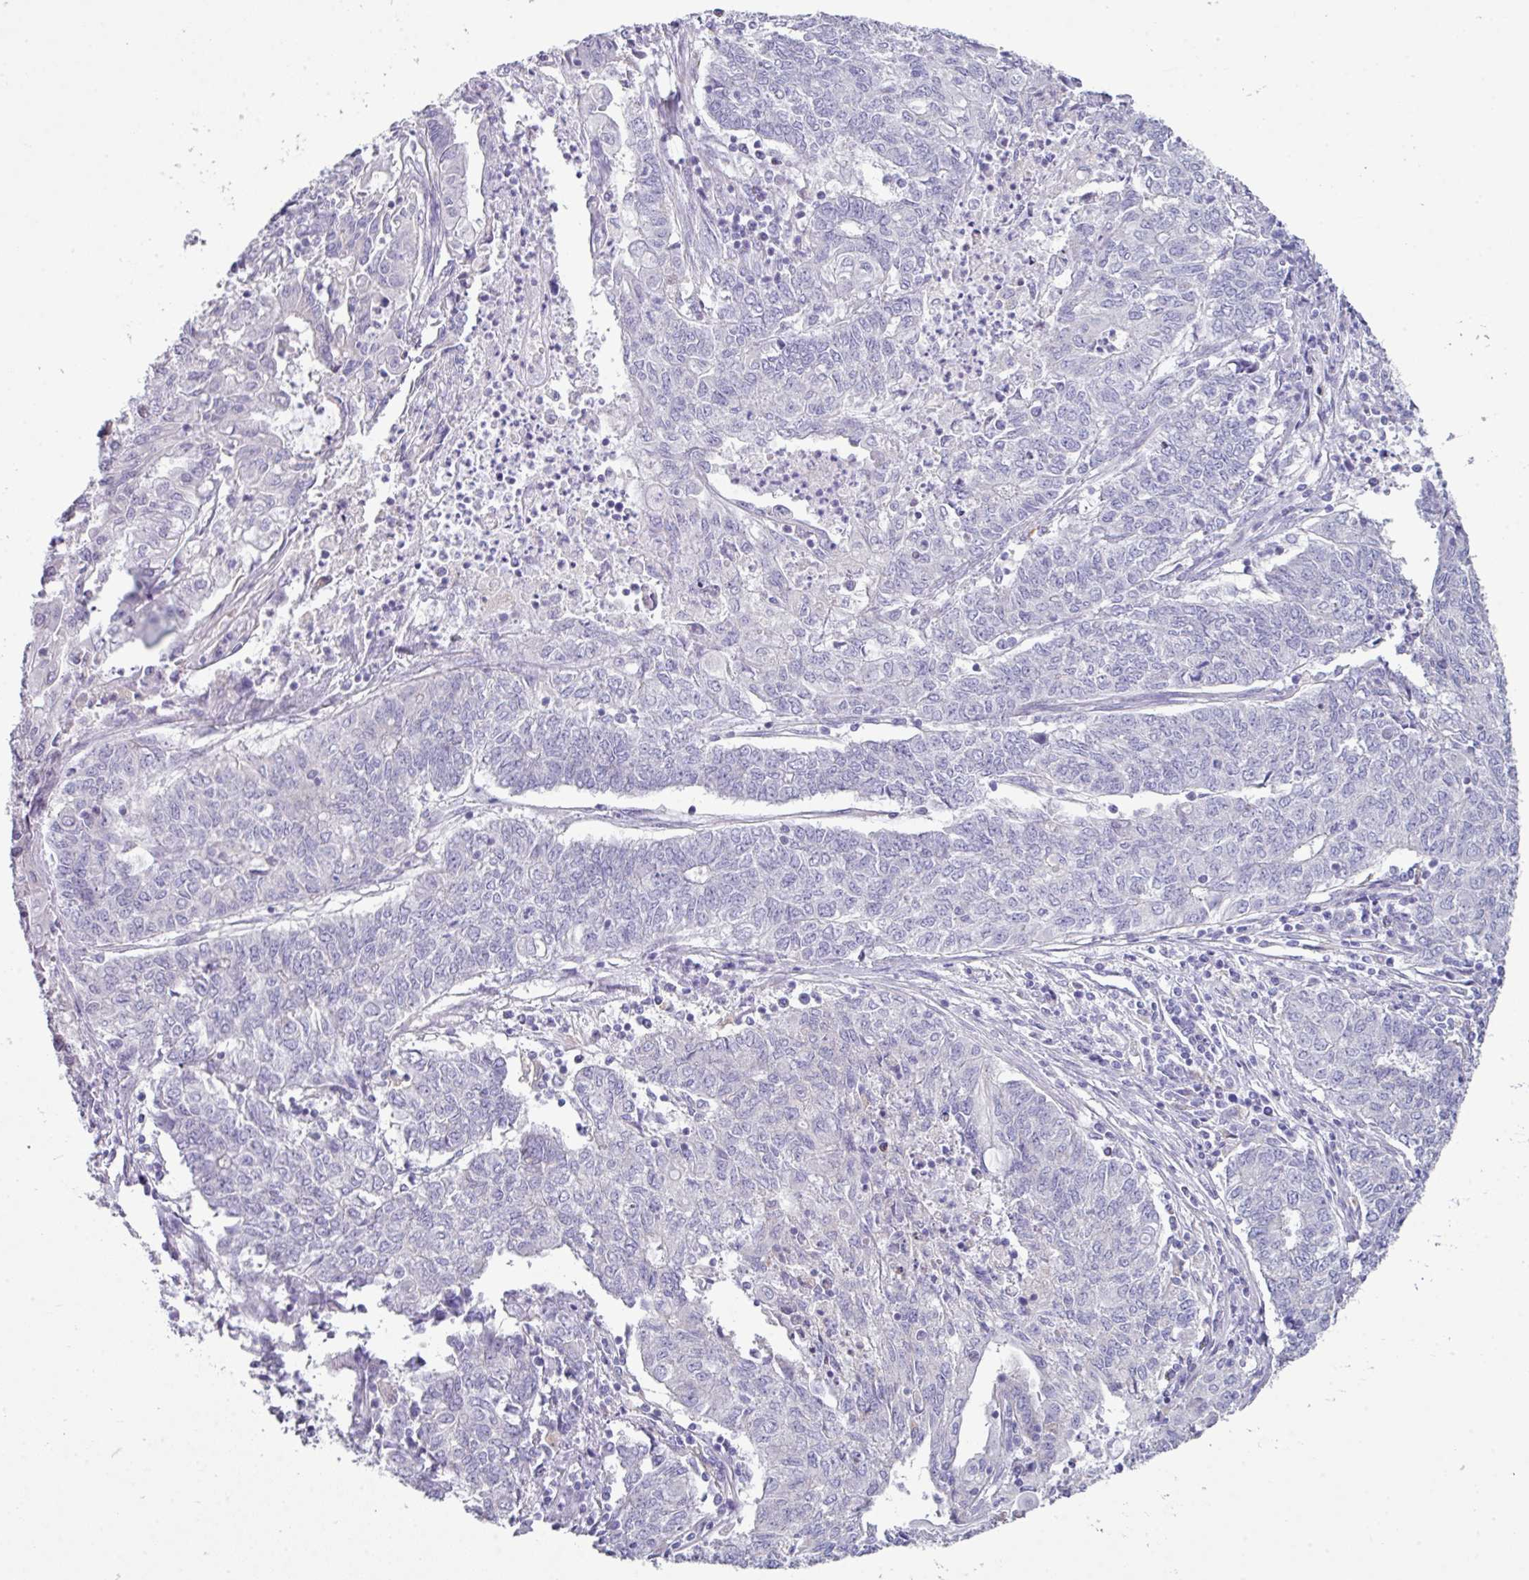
{"staining": {"intensity": "negative", "quantity": "none", "location": "none"}, "tissue": "endometrial cancer", "cell_type": "Tumor cells", "image_type": "cancer", "snomed": [{"axis": "morphology", "description": "Adenocarcinoma, NOS"}, {"axis": "topography", "description": "Endometrium"}], "caption": "DAB (3,3'-diaminobenzidine) immunohistochemical staining of endometrial cancer (adenocarcinoma) shows no significant staining in tumor cells.", "gene": "ABCC5", "patient": {"sex": "female", "age": 54}}